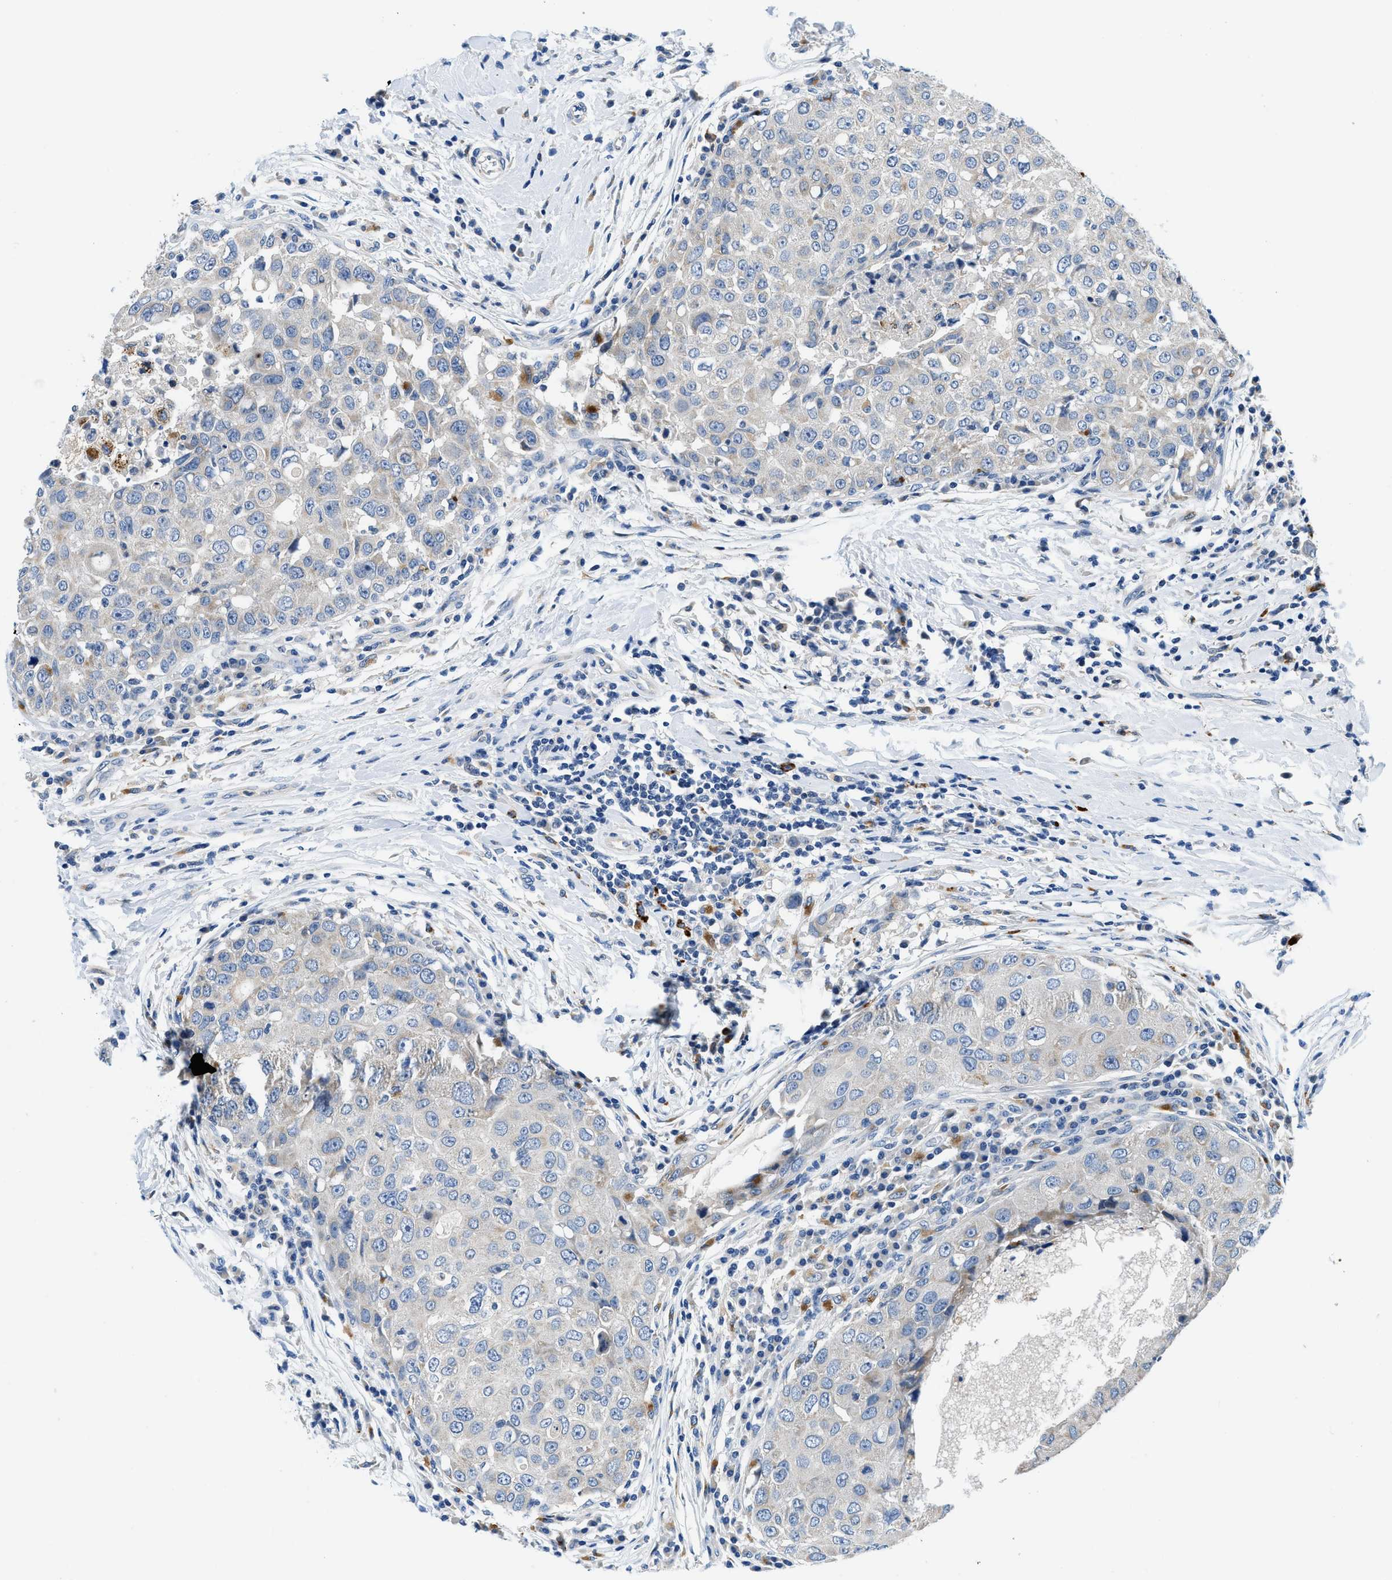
{"staining": {"intensity": "negative", "quantity": "none", "location": "none"}, "tissue": "breast cancer", "cell_type": "Tumor cells", "image_type": "cancer", "snomed": [{"axis": "morphology", "description": "Duct carcinoma"}, {"axis": "topography", "description": "Breast"}], "caption": "Protein analysis of breast cancer reveals no significant staining in tumor cells.", "gene": "ADGRE3", "patient": {"sex": "female", "age": 27}}